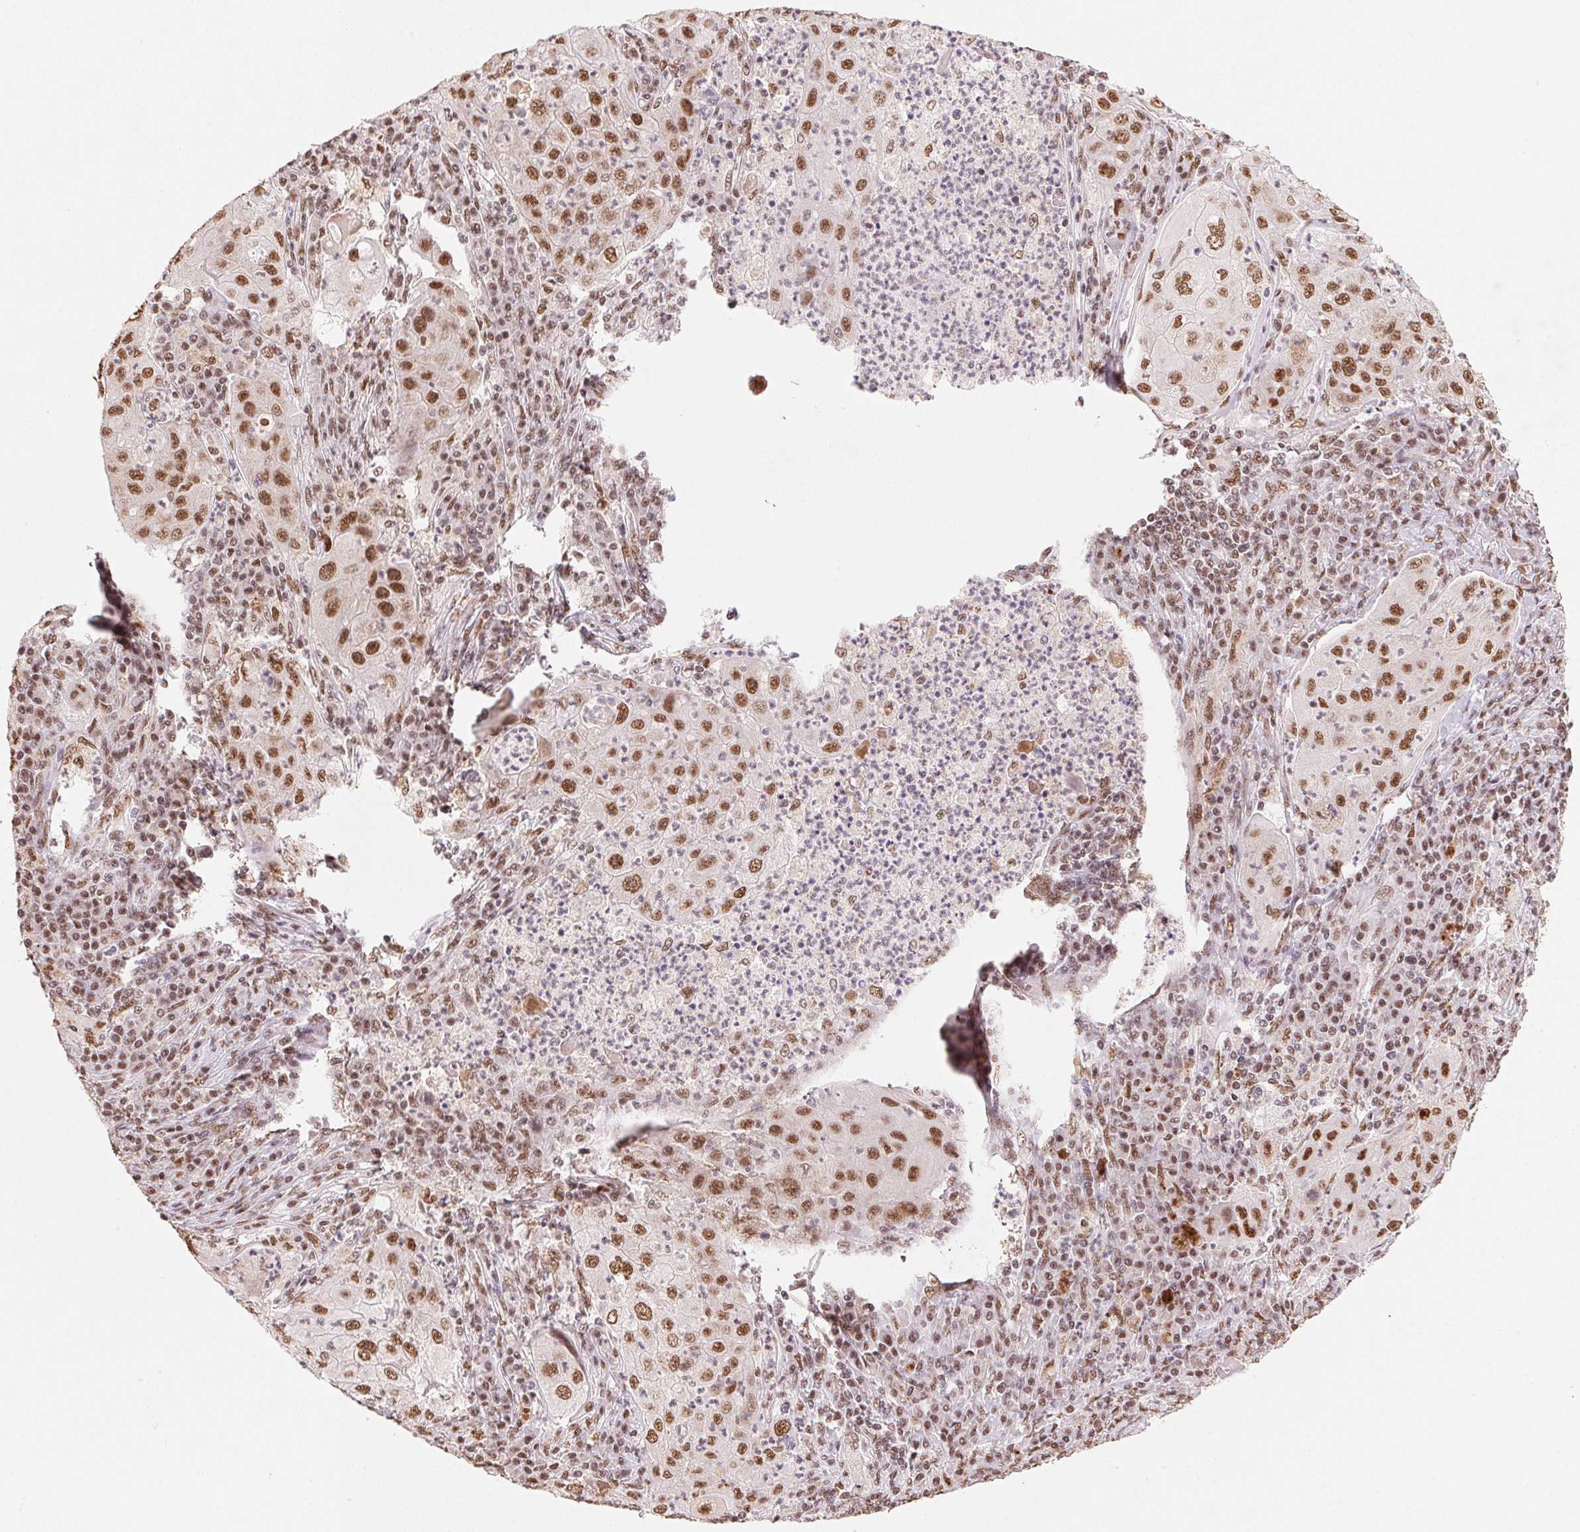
{"staining": {"intensity": "moderate", "quantity": ">75%", "location": "nuclear"}, "tissue": "lung cancer", "cell_type": "Tumor cells", "image_type": "cancer", "snomed": [{"axis": "morphology", "description": "Squamous cell carcinoma, NOS"}, {"axis": "topography", "description": "Lung"}], "caption": "Immunohistochemical staining of human lung cancer demonstrates medium levels of moderate nuclear protein expression in approximately >75% of tumor cells.", "gene": "SNRPG", "patient": {"sex": "female", "age": 59}}